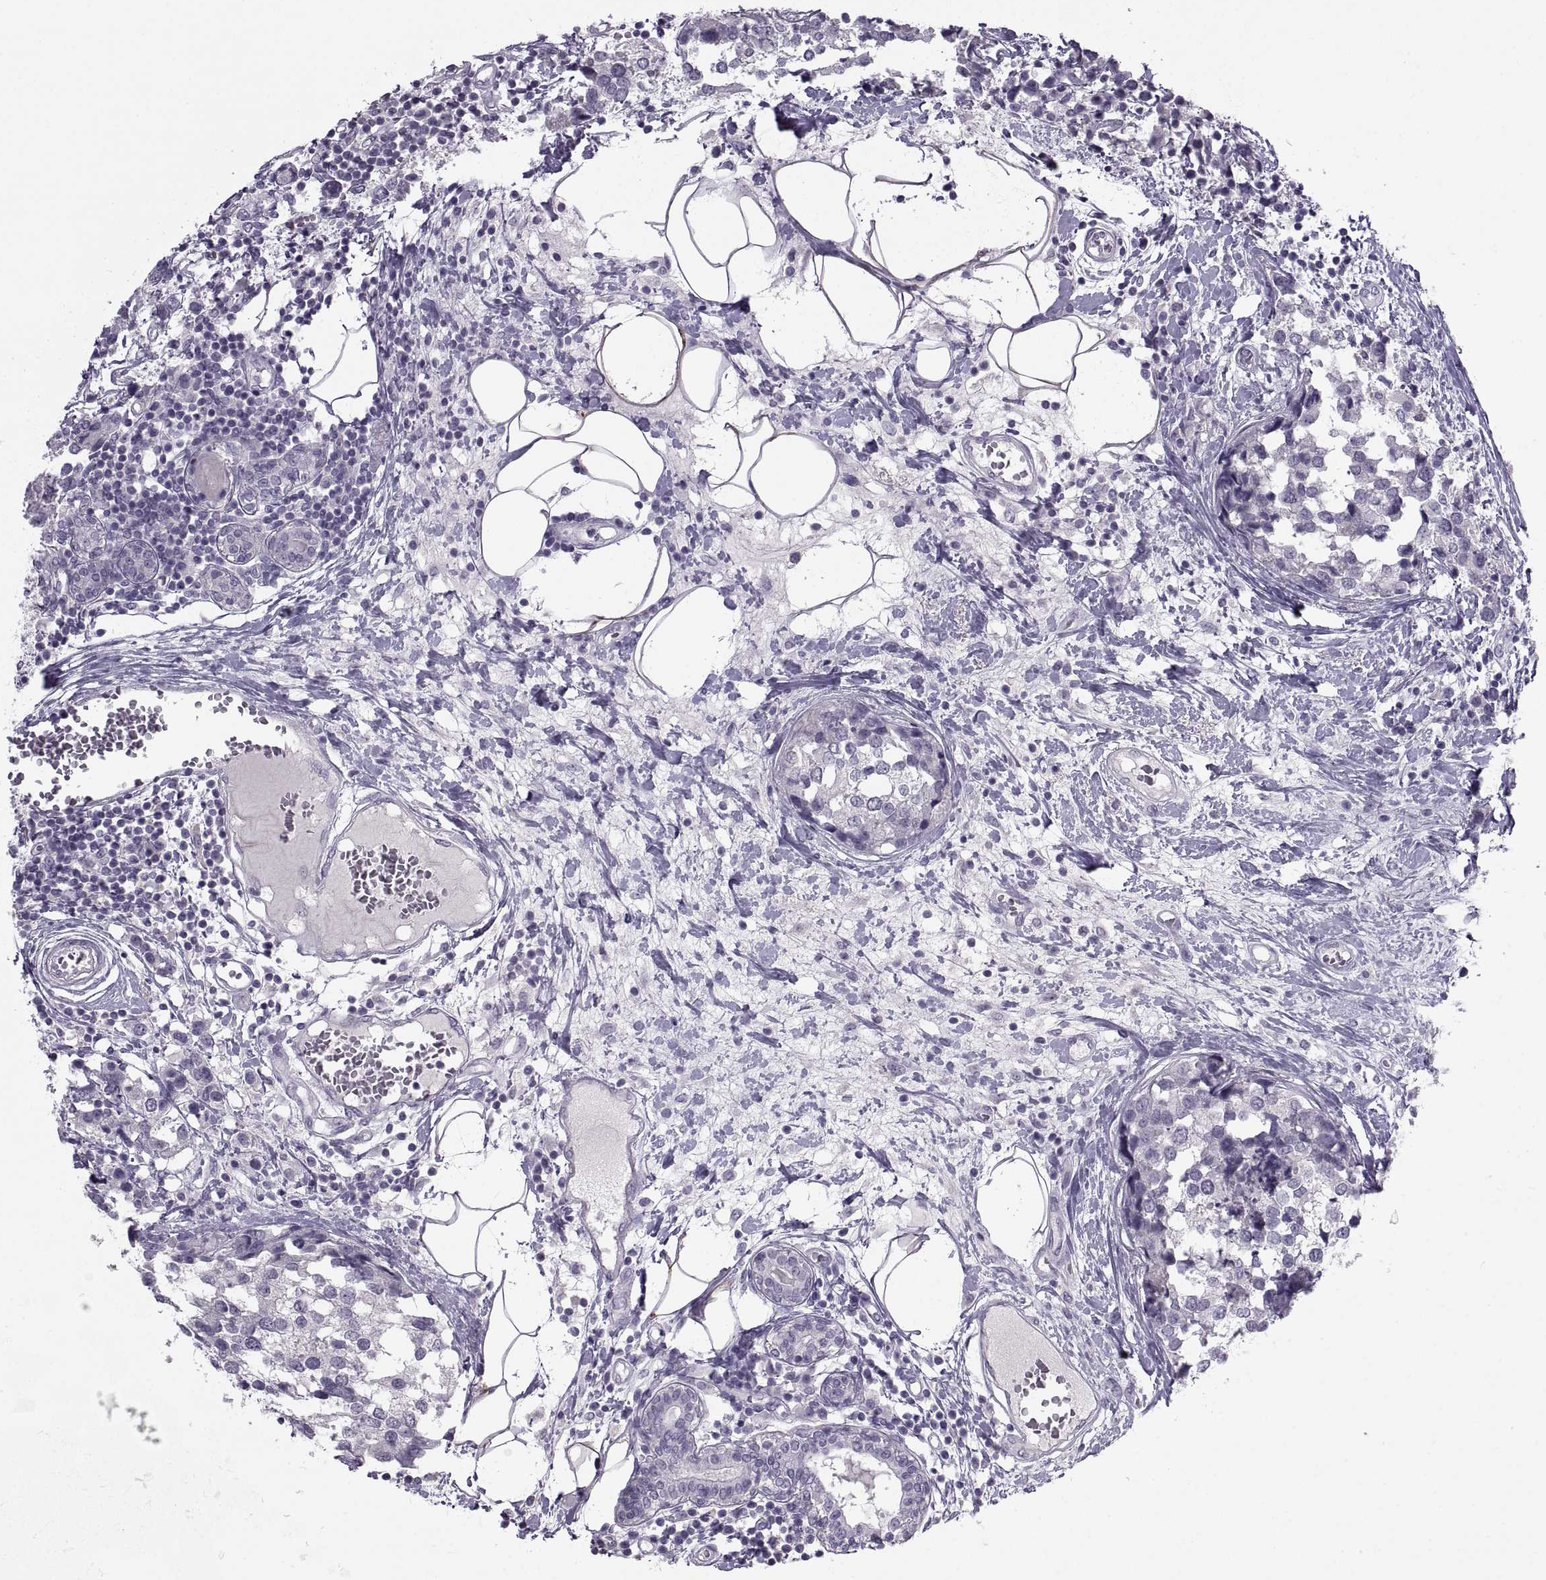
{"staining": {"intensity": "negative", "quantity": "none", "location": "none"}, "tissue": "breast cancer", "cell_type": "Tumor cells", "image_type": "cancer", "snomed": [{"axis": "morphology", "description": "Lobular carcinoma"}, {"axis": "topography", "description": "Breast"}], "caption": "A photomicrograph of human breast cancer is negative for staining in tumor cells.", "gene": "BSPH1", "patient": {"sex": "female", "age": 59}}